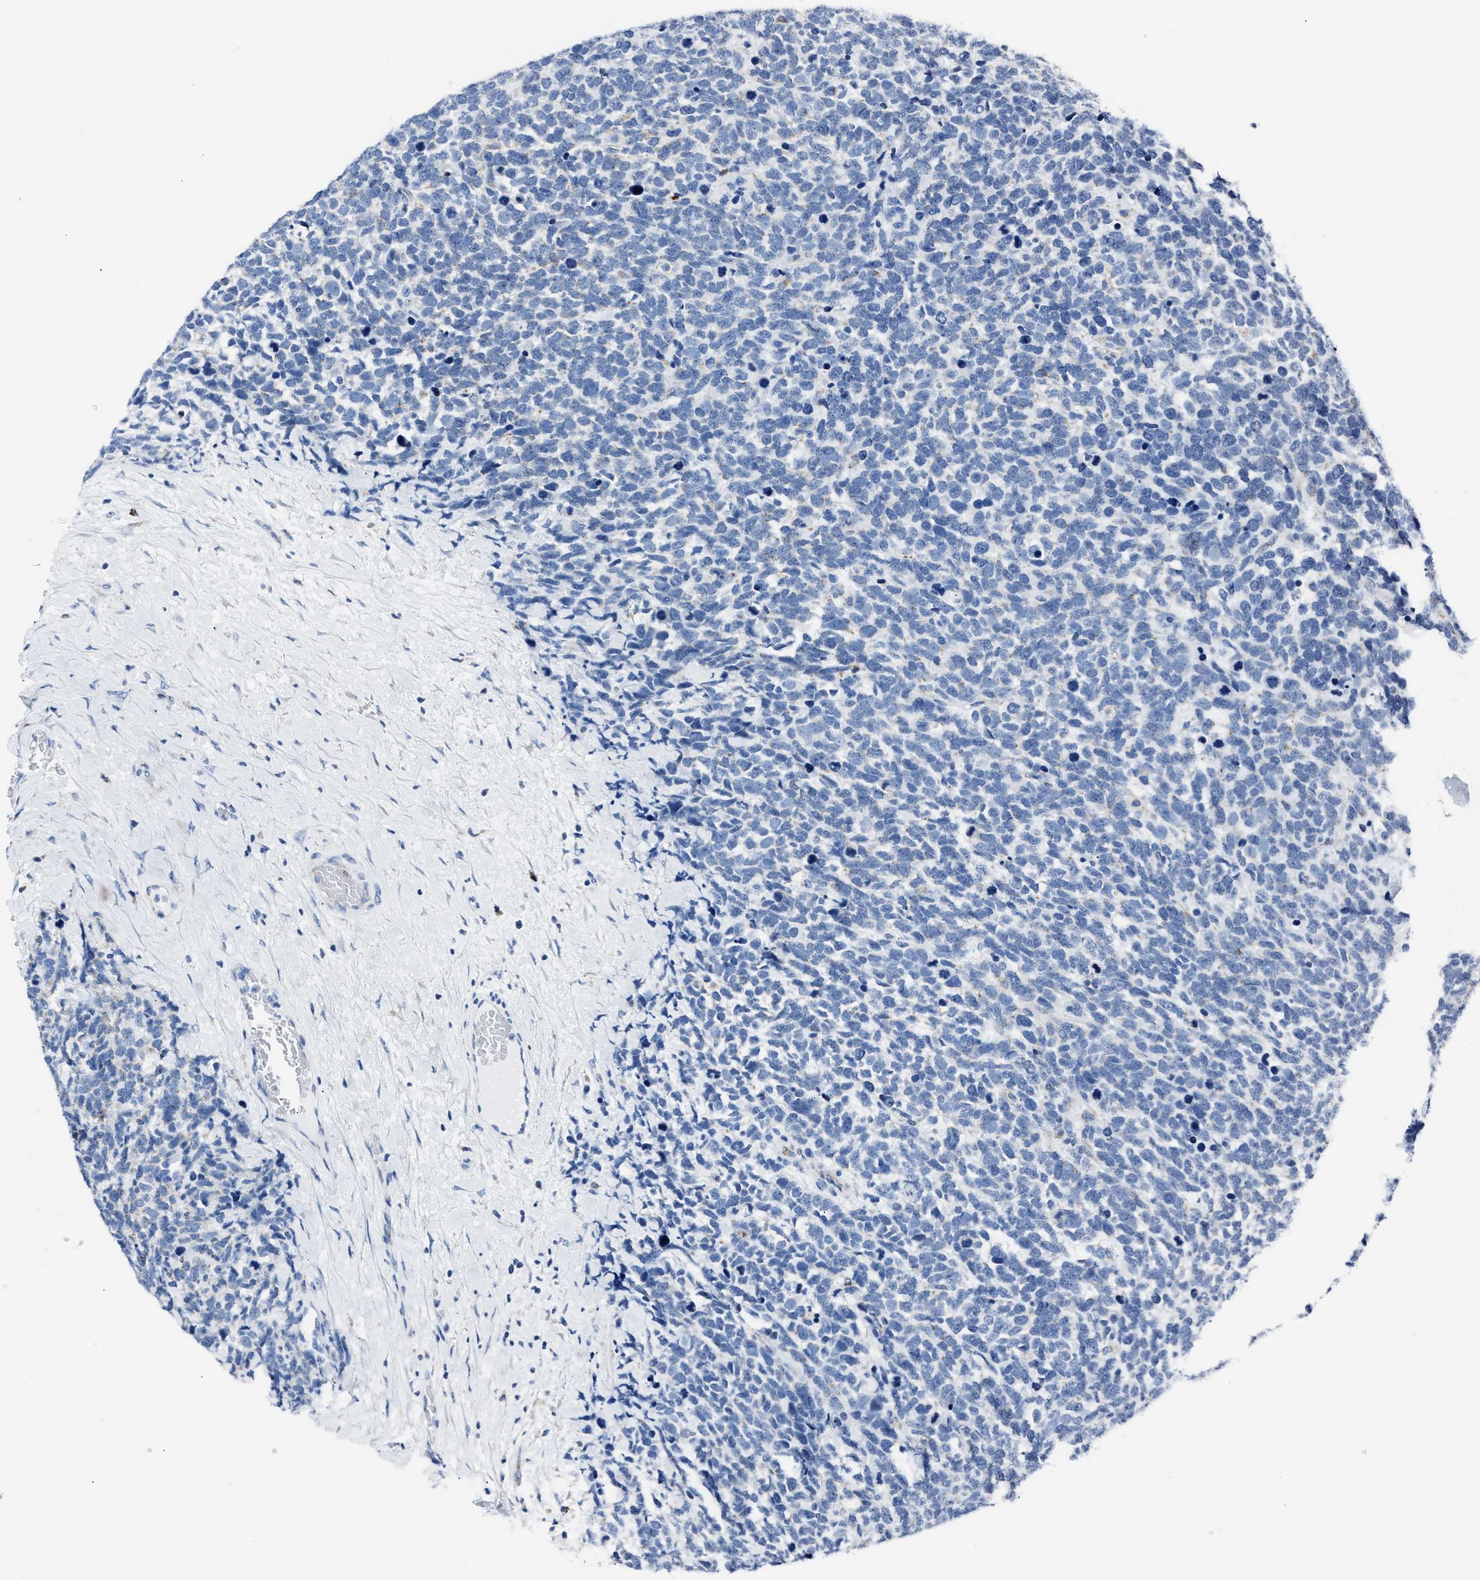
{"staining": {"intensity": "negative", "quantity": "none", "location": "none"}, "tissue": "urothelial cancer", "cell_type": "Tumor cells", "image_type": "cancer", "snomed": [{"axis": "morphology", "description": "Urothelial carcinoma, High grade"}, {"axis": "topography", "description": "Urinary bladder"}], "caption": "This is a micrograph of immunohistochemistry (IHC) staining of urothelial carcinoma (high-grade), which shows no expression in tumor cells. (DAB (3,3'-diaminobenzidine) IHC visualized using brightfield microscopy, high magnification).", "gene": "AMACR", "patient": {"sex": "female", "age": 82}}